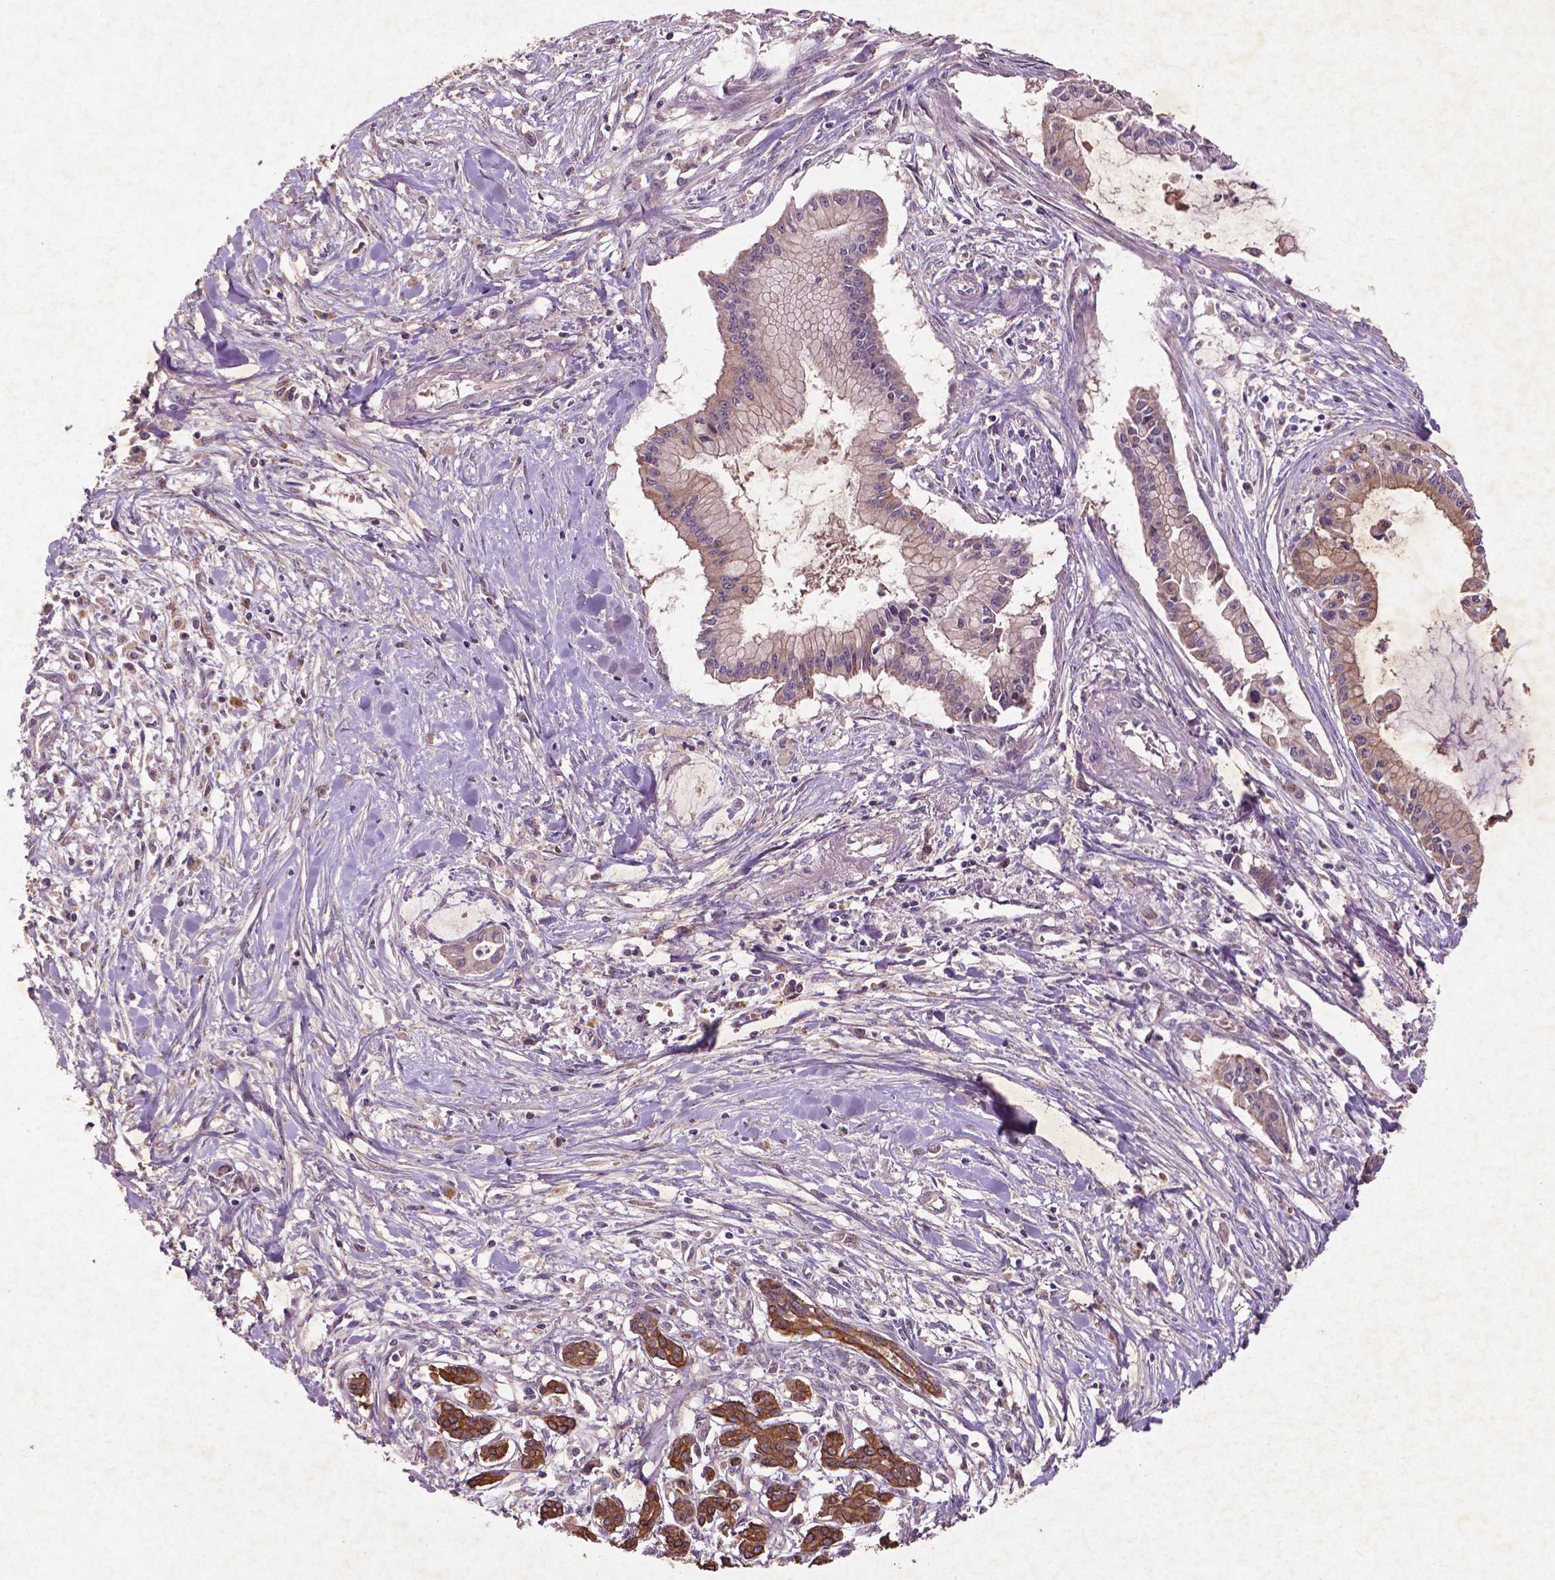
{"staining": {"intensity": "moderate", "quantity": ">75%", "location": "cytoplasmic/membranous"}, "tissue": "pancreatic cancer", "cell_type": "Tumor cells", "image_type": "cancer", "snomed": [{"axis": "morphology", "description": "Adenocarcinoma, NOS"}, {"axis": "topography", "description": "Pancreas"}], "caption": "This image displays pancreatic adenocarcinoma stained with immunohistochemistry to label a protein in brown. The cytoplasmic/membranous of tumor cells show moderate positivity for the protein. Nuclei are counter-stained blue.", "gene": "COQ2", "patient": {"sex": "male", "age": 48}}